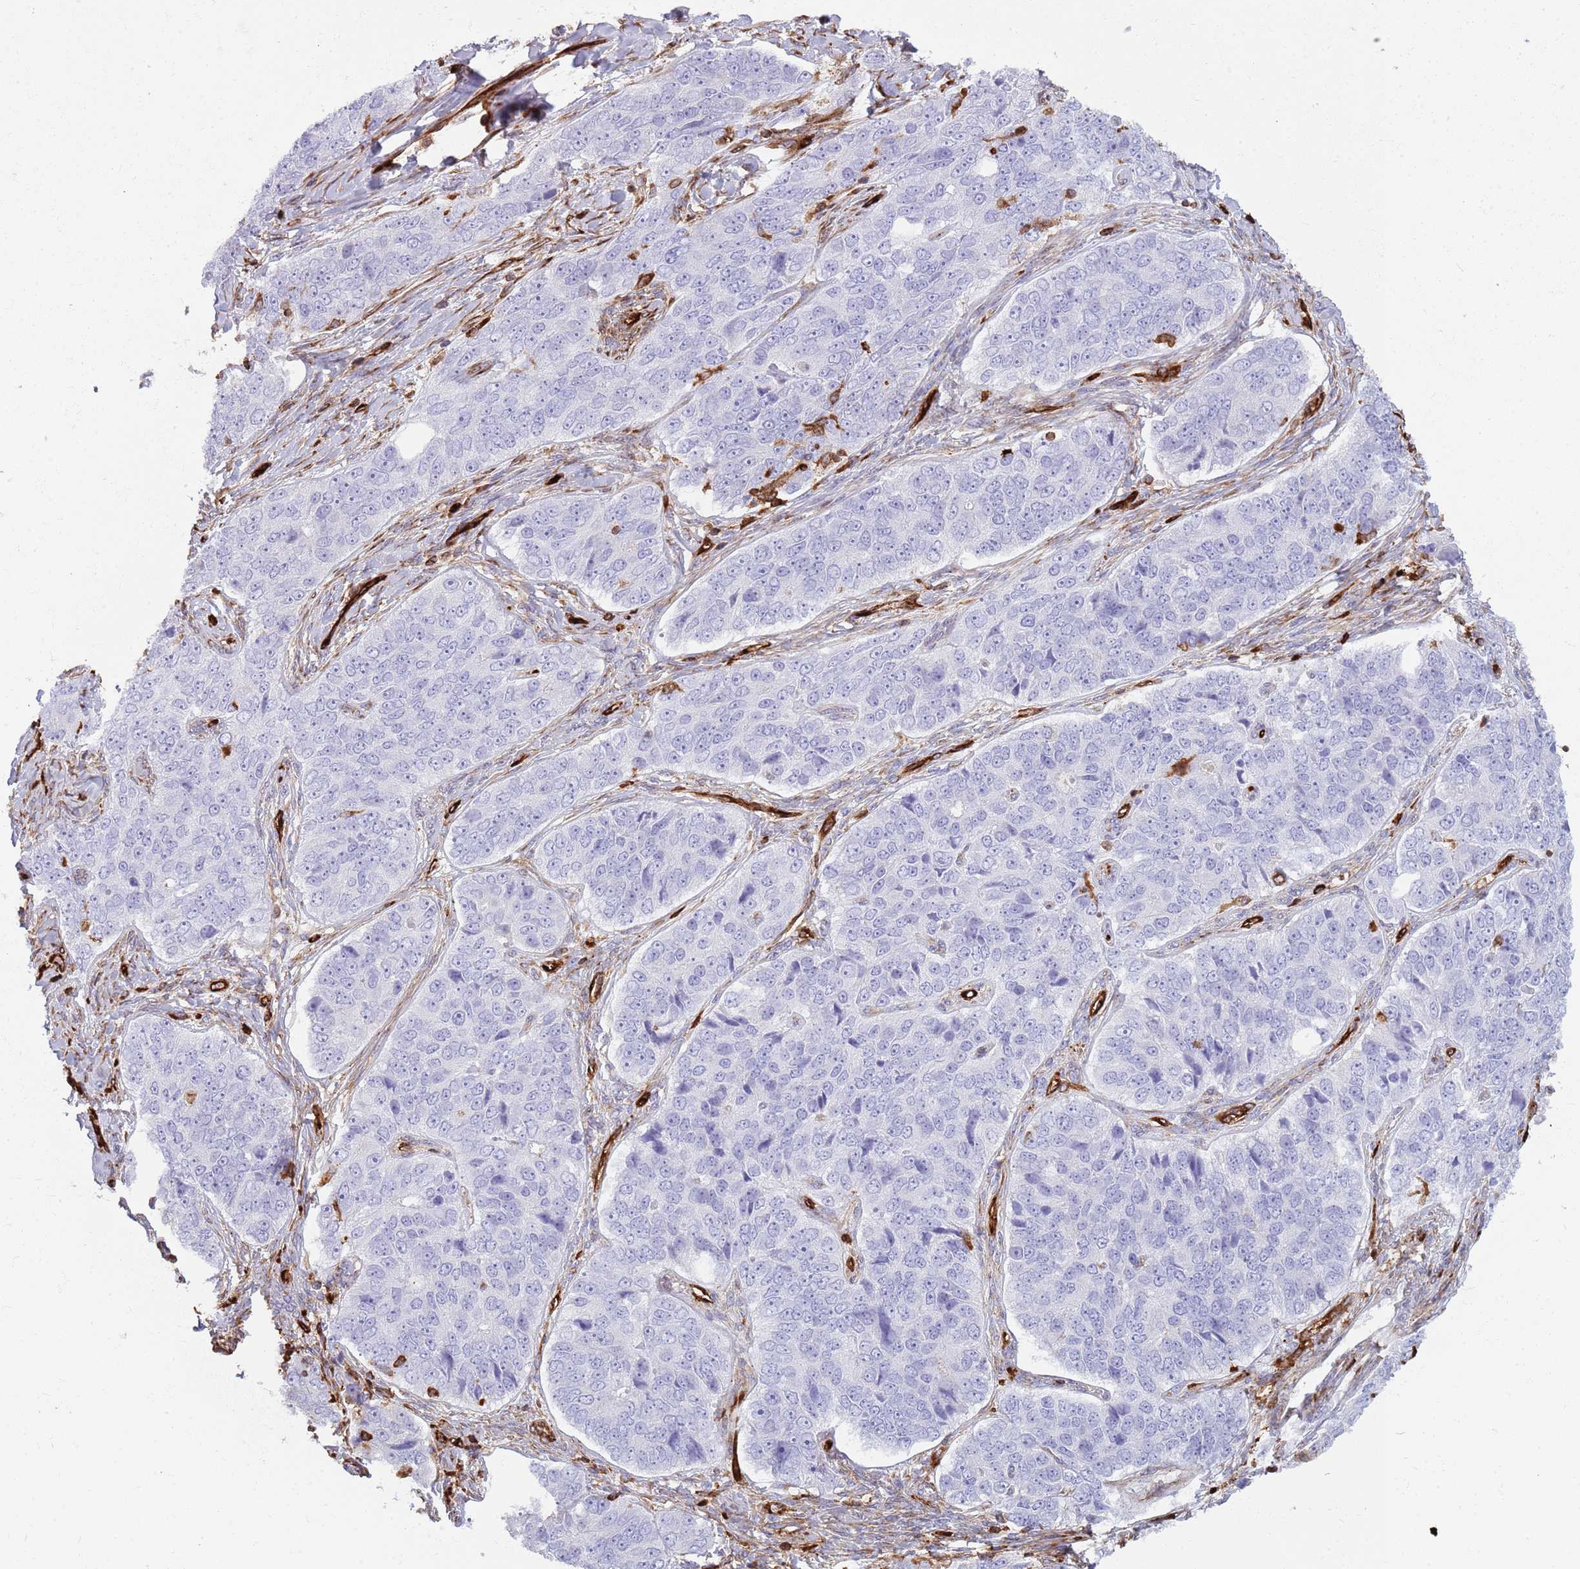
{"staining": {"intensity": "negative", "quantity": "none", "location": "none"}, "tissue": "ovarian cancer", "cell_type": "Tumor cells", "image_type": "cancer", "snomed": [{"axis": "morphology", "description": "Carcinoma, endometroid"}, {"axis": "topography", "description": "Ovary"}], "caption": "DAB (3,3'-diaminobenzidine) immunohistochemical staining of ovarian endometroid carcinoma reveals no significant expression in tumor cells.", "gene": "KBTBD7", "patient": {"sex": "female", "age": 51}}